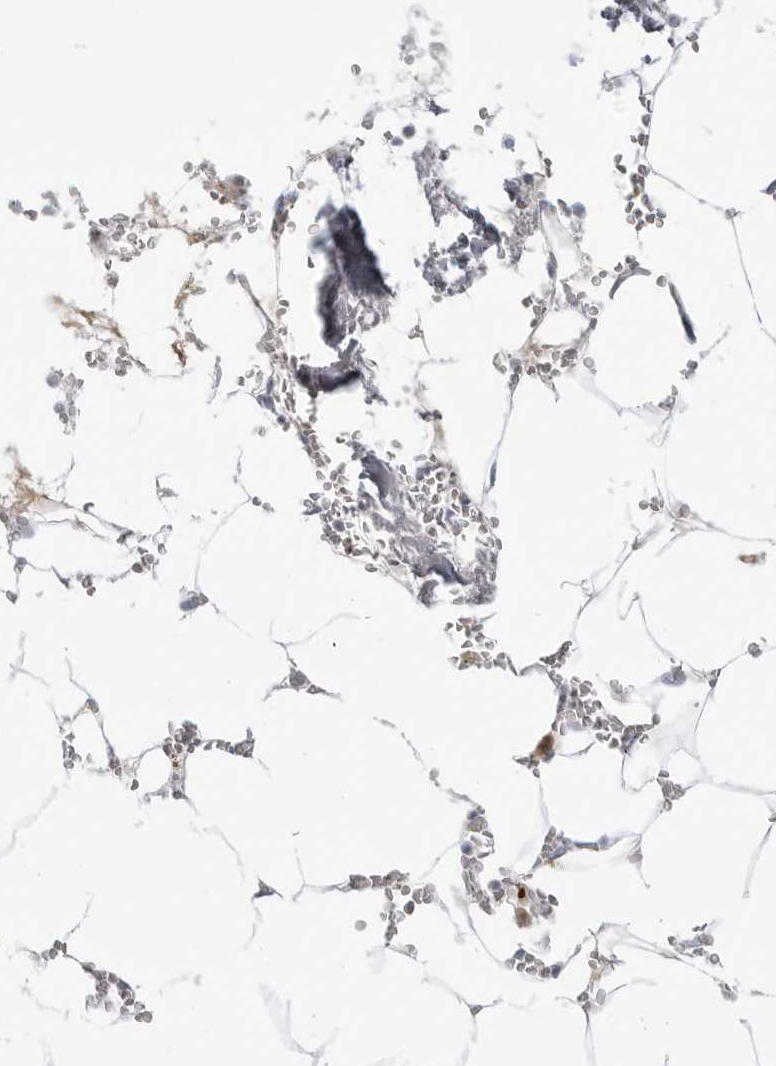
{"staining": {"intensity": "negative", "quantity": "none", "location": "none"}, "tissue": "bone marrow", "cell_type": "Hematopoietic cells", "image_type": "normal", "snomed": [{"axis": "morphology", "description": "Normal tissue, NOS"}, {"axis": "topography", "description": "Bone marrow"}], "caption": "This is an immunohistochemistry photomicrograph of unremarkable human bone marrow. There is no expression in hematopoietic cells.", "gene": "AMPD1", "patient": {"sex": "male", "age": 70}}